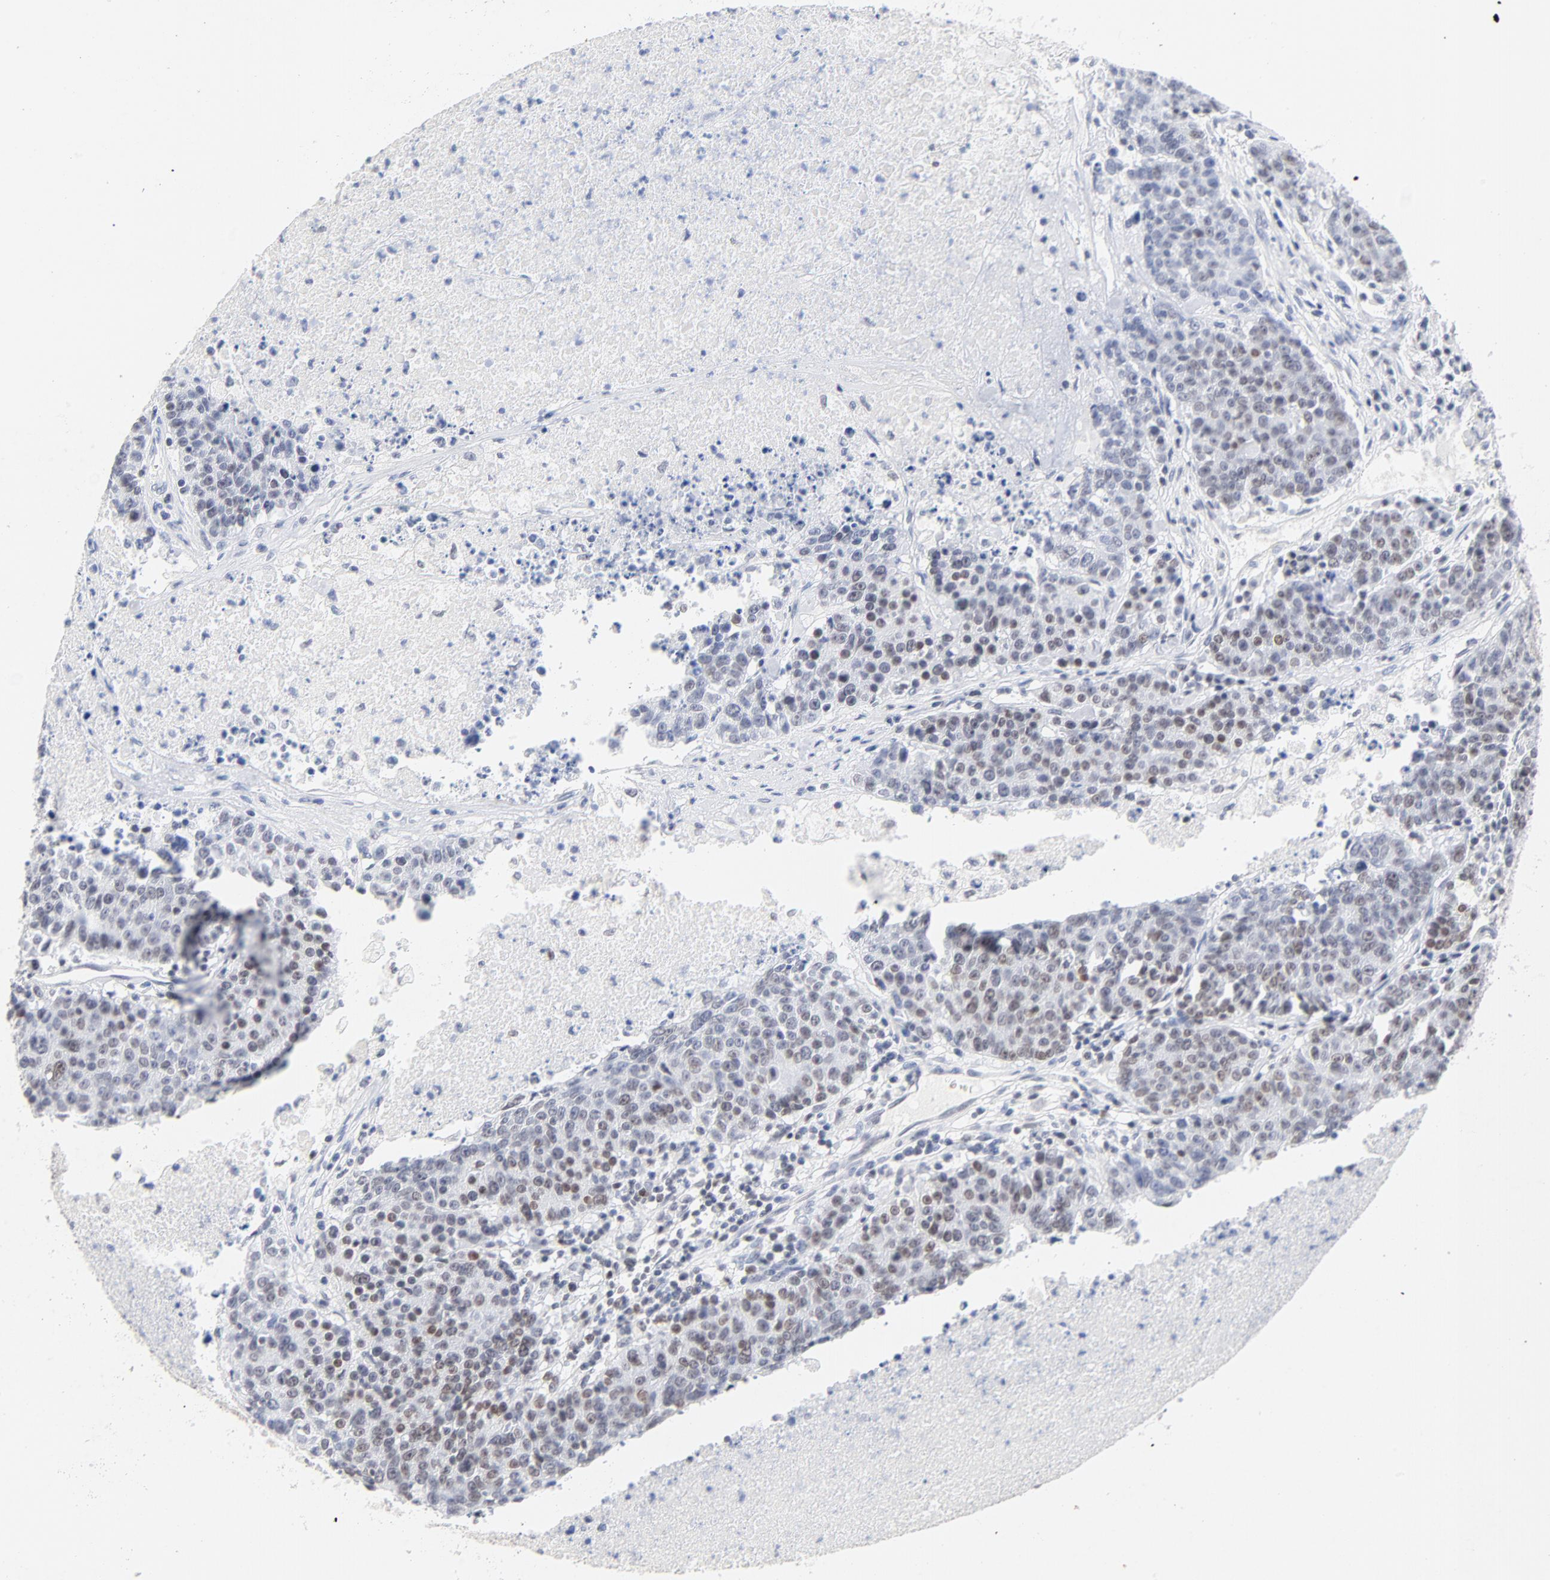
{"staining": {"intensity": "weak", "quantity": "25%-75%", "location": "nuclear"}, "tissue": "colorectal cancer", "cell_type": "Tumor cells", "image_type": "cancer", "snomed": [{"axis": "morphology", "description": "Adenocarcinoma, NOS"}, {"axis": "topography", "description": "Colon"}], "caption": "IHC image of neoplastic tissue: colorectal cancer stained using immunohistochemistry (IHC) displays low levels of weak protein expression localized specifically in the nuclear of tumor cells, appearing as a nuclear brown color.", "gene": "ORC2", "patient": {"sex": "female", "age": 53}}